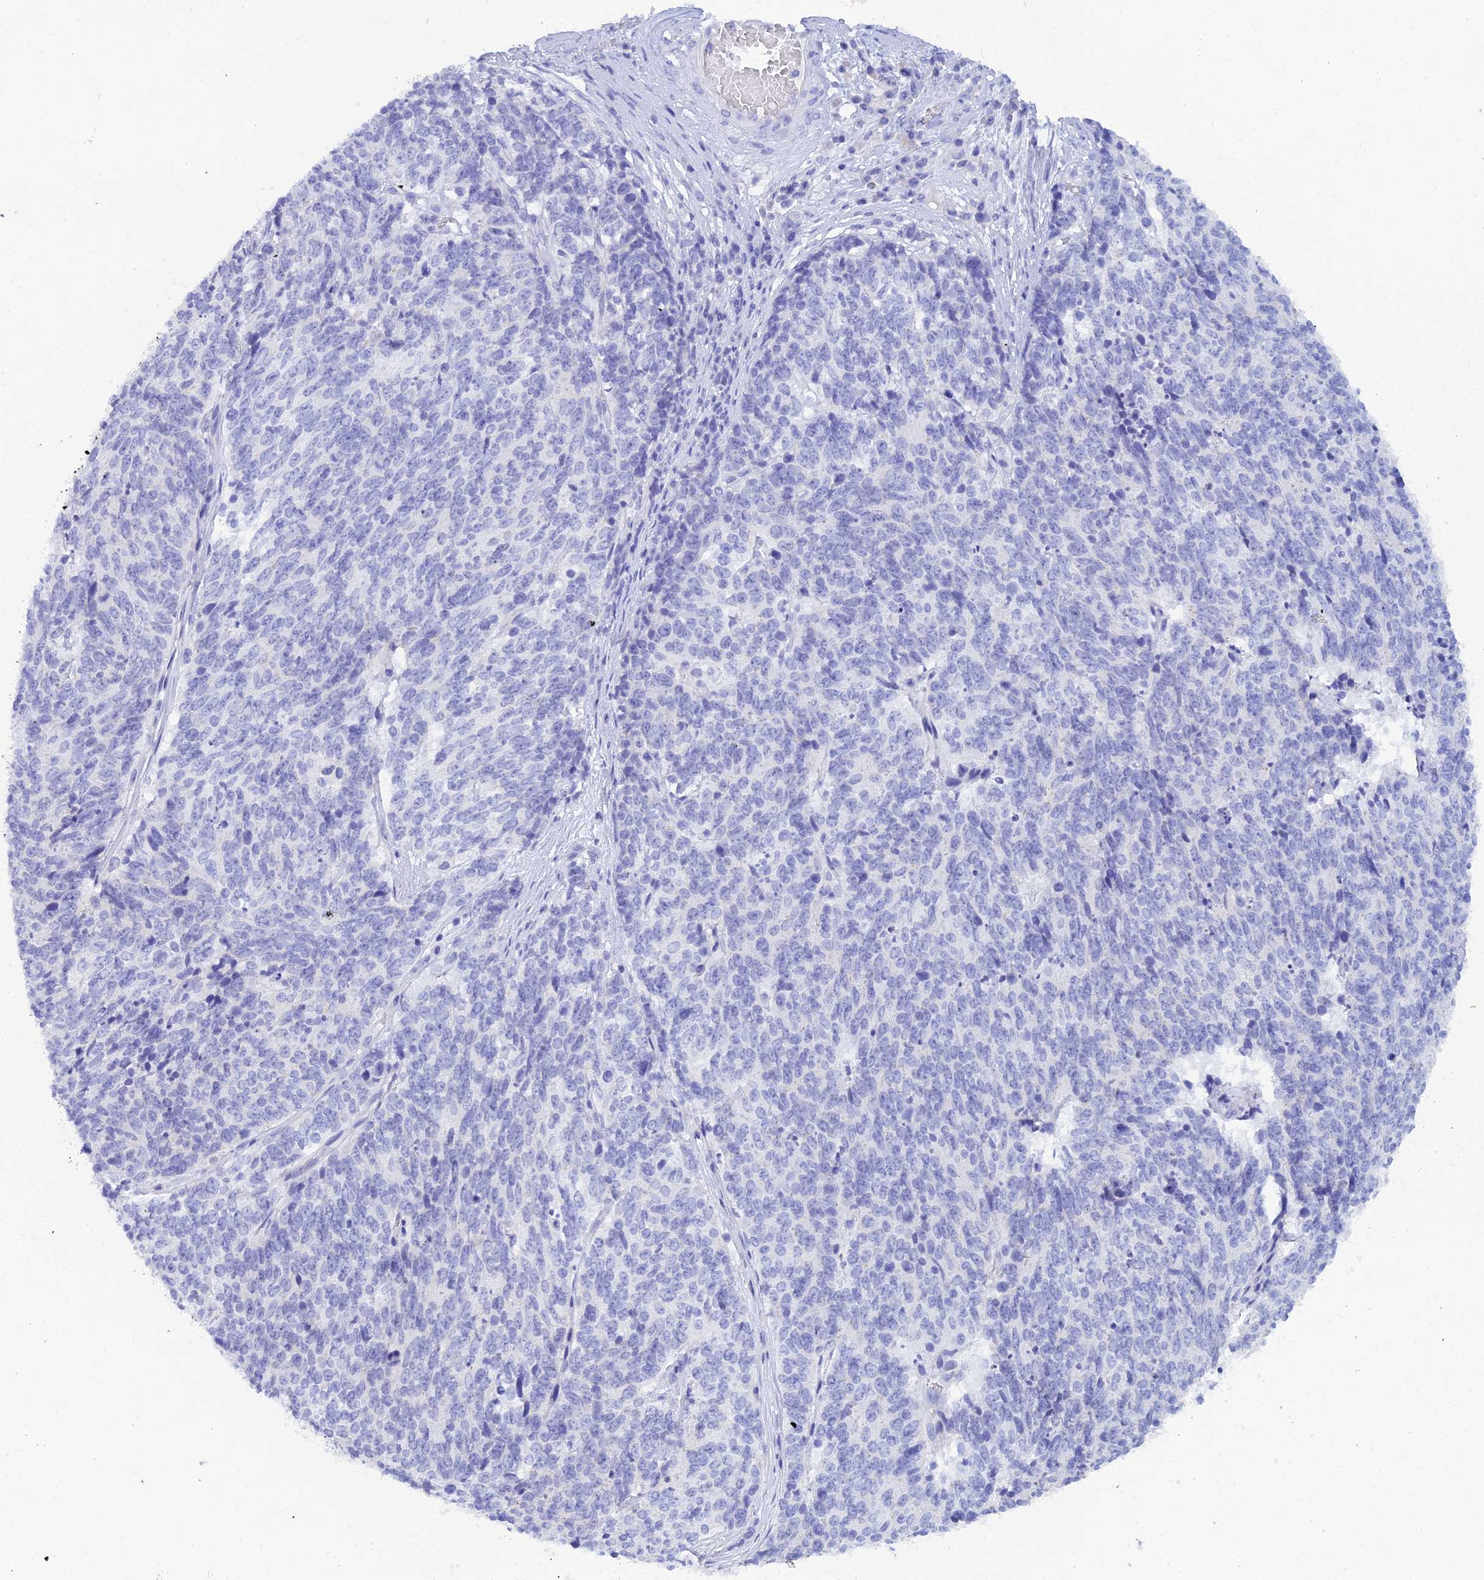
{"staining": {"intensity": "negative", "quantity": "none", "location": "none"}, "tissue": "cervical cancer", "cell_type": "Tumor cells", "image_type": "cancer", "snomed": [{"axis": "morphology", "description": "Squamous cell carcinoma, NOS"}, {"axis": "topography", "description": "Cervix"}], "caption": "Histopathology image shows no significant protein staining in tumor cells of cervical squamous cell carcinoma.", "gene": "REG1A", "patient": {"sex": "female", "age": 29}}